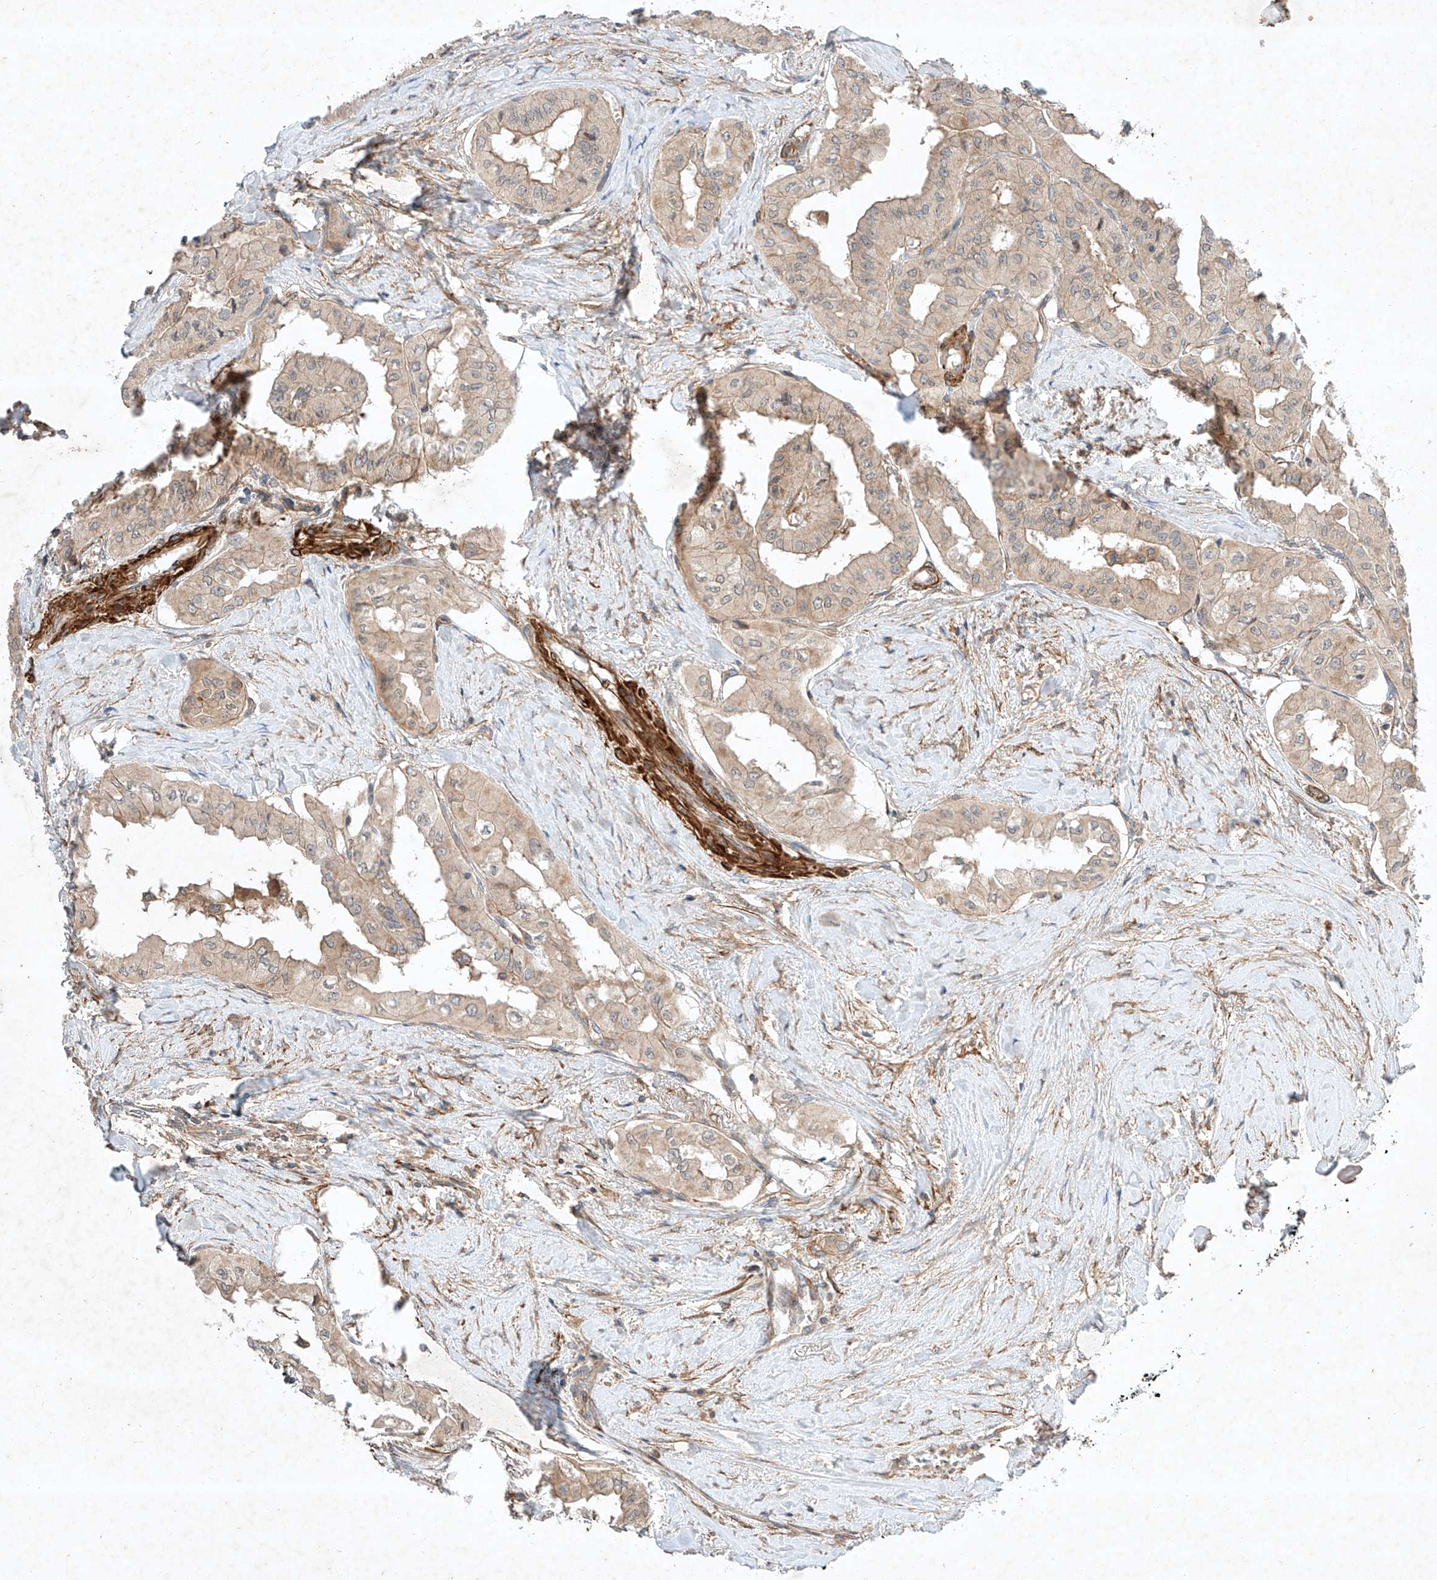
{"staining": {"intensity": "weak", "quantity": ">75%", "location": "cytoplasmic/membranous"}, "tissue": "thyroid cancer", "cell_type": "Tumor cells", "image_type": "cancer", "snomed": [{"axis": "morphology", "description": "Papillary adenocarcinoma, NOS"}, {"axis": "topography", "description": "Thyroid gland"}], "caption": "Papillary adenocarcinoma (thyroid) stained with a protein marker exhibits weak staining in tumor cells.", "gene": "ARHGAP33", "patient": {"sex": "female", "age": 59}}